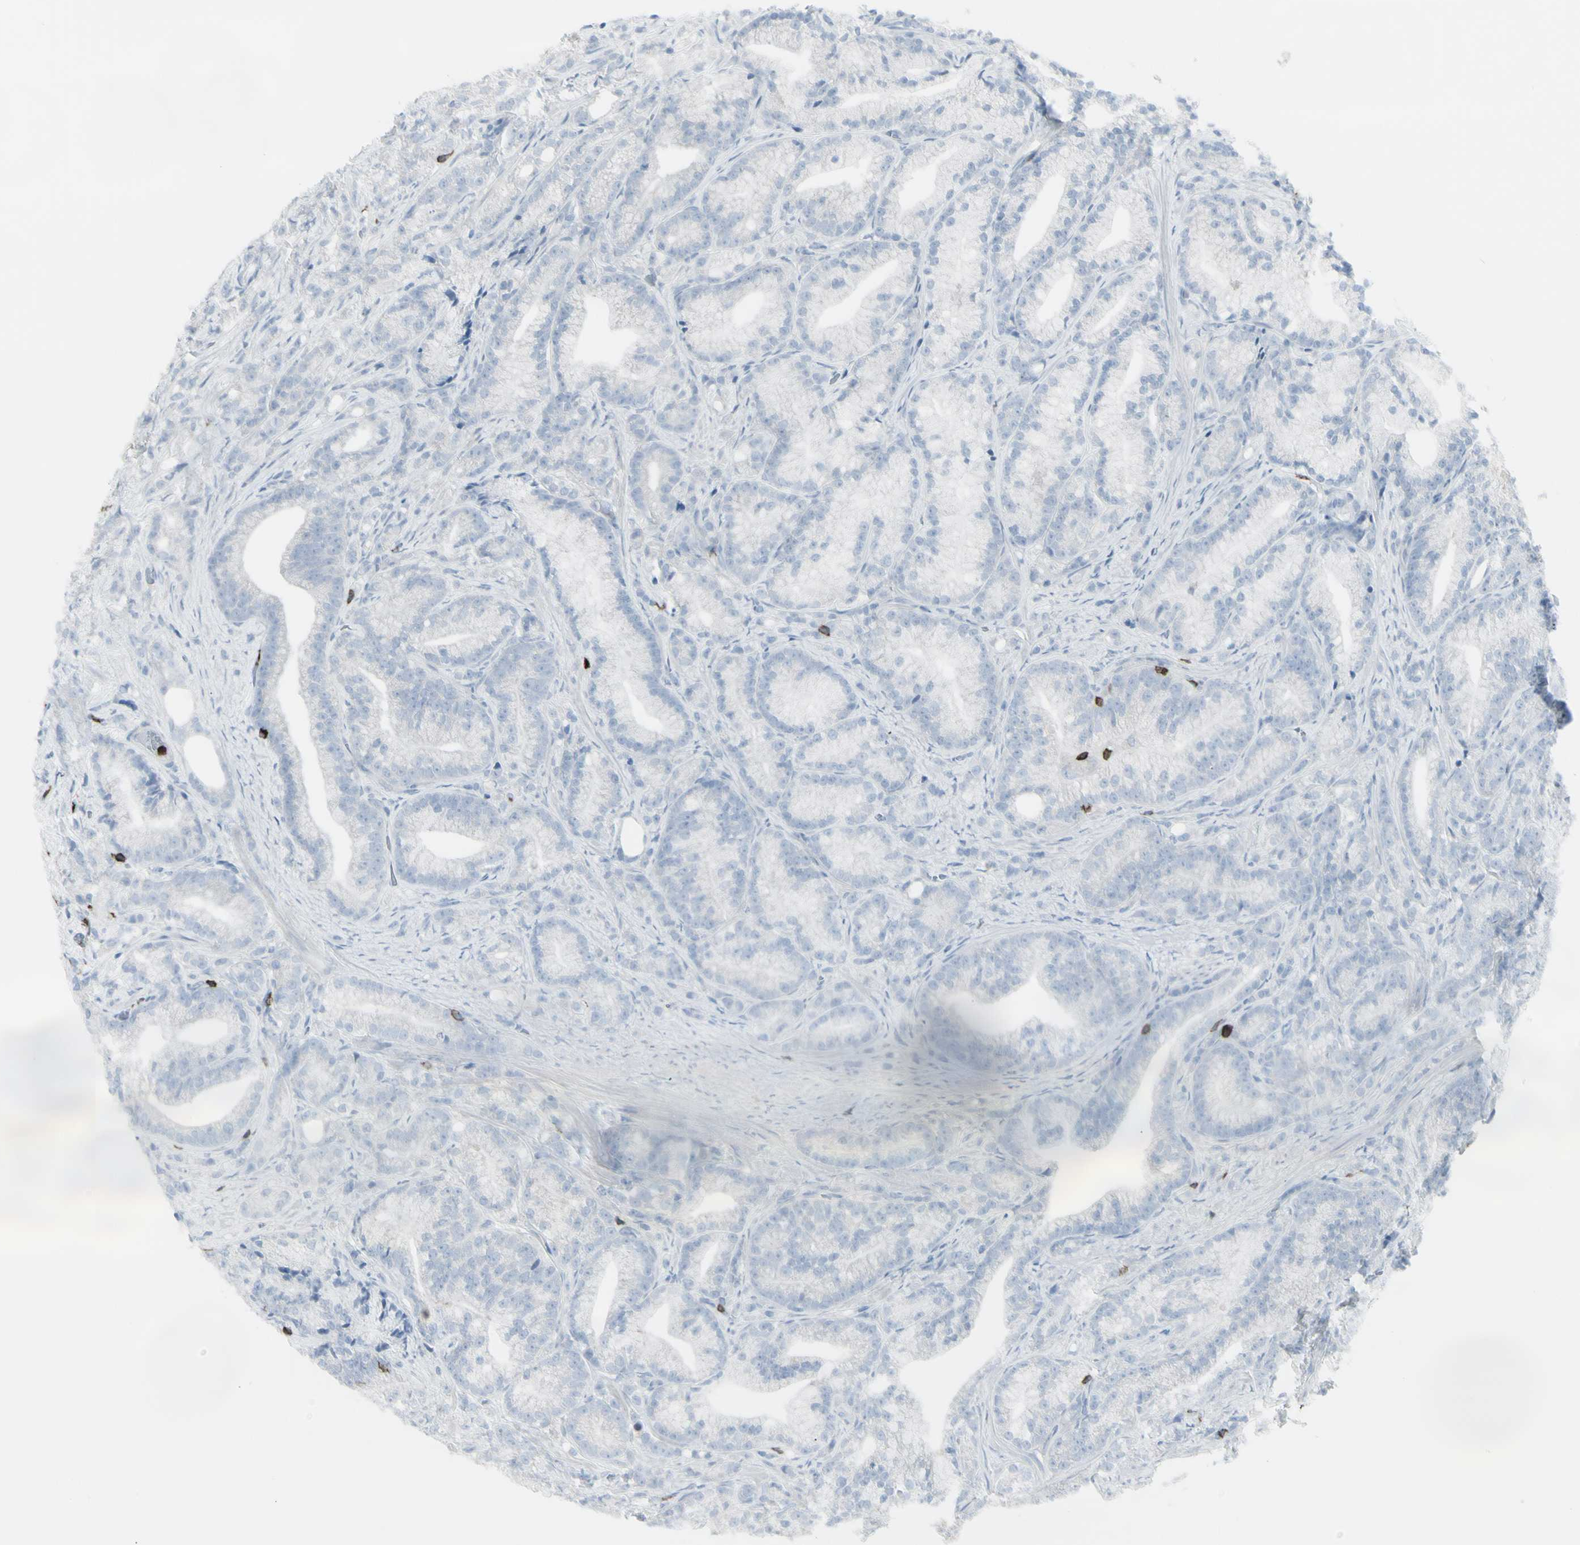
{"staining": {"intensity": "negative", "quantity": "none", "location": "none"}, "tissue": "prostate cancer", "cell_type": "Tumor cells", "image_type": "cancer", "snomed": [{"axis": "morphology", "description": "Adenocarcinoma, Low grade"}, {"axis": "topography", "description": "Prostate"}], "caption": "High magnification brightfield microscopy of prostate cancer (adenocarcinoma (low-grade)) stained with DAB (brown) and counterstained with hematoxylin (blue): tumor cells show no significant positivity.", "gene": "CD247", "patient": {"sex": "male", "age": 89}}